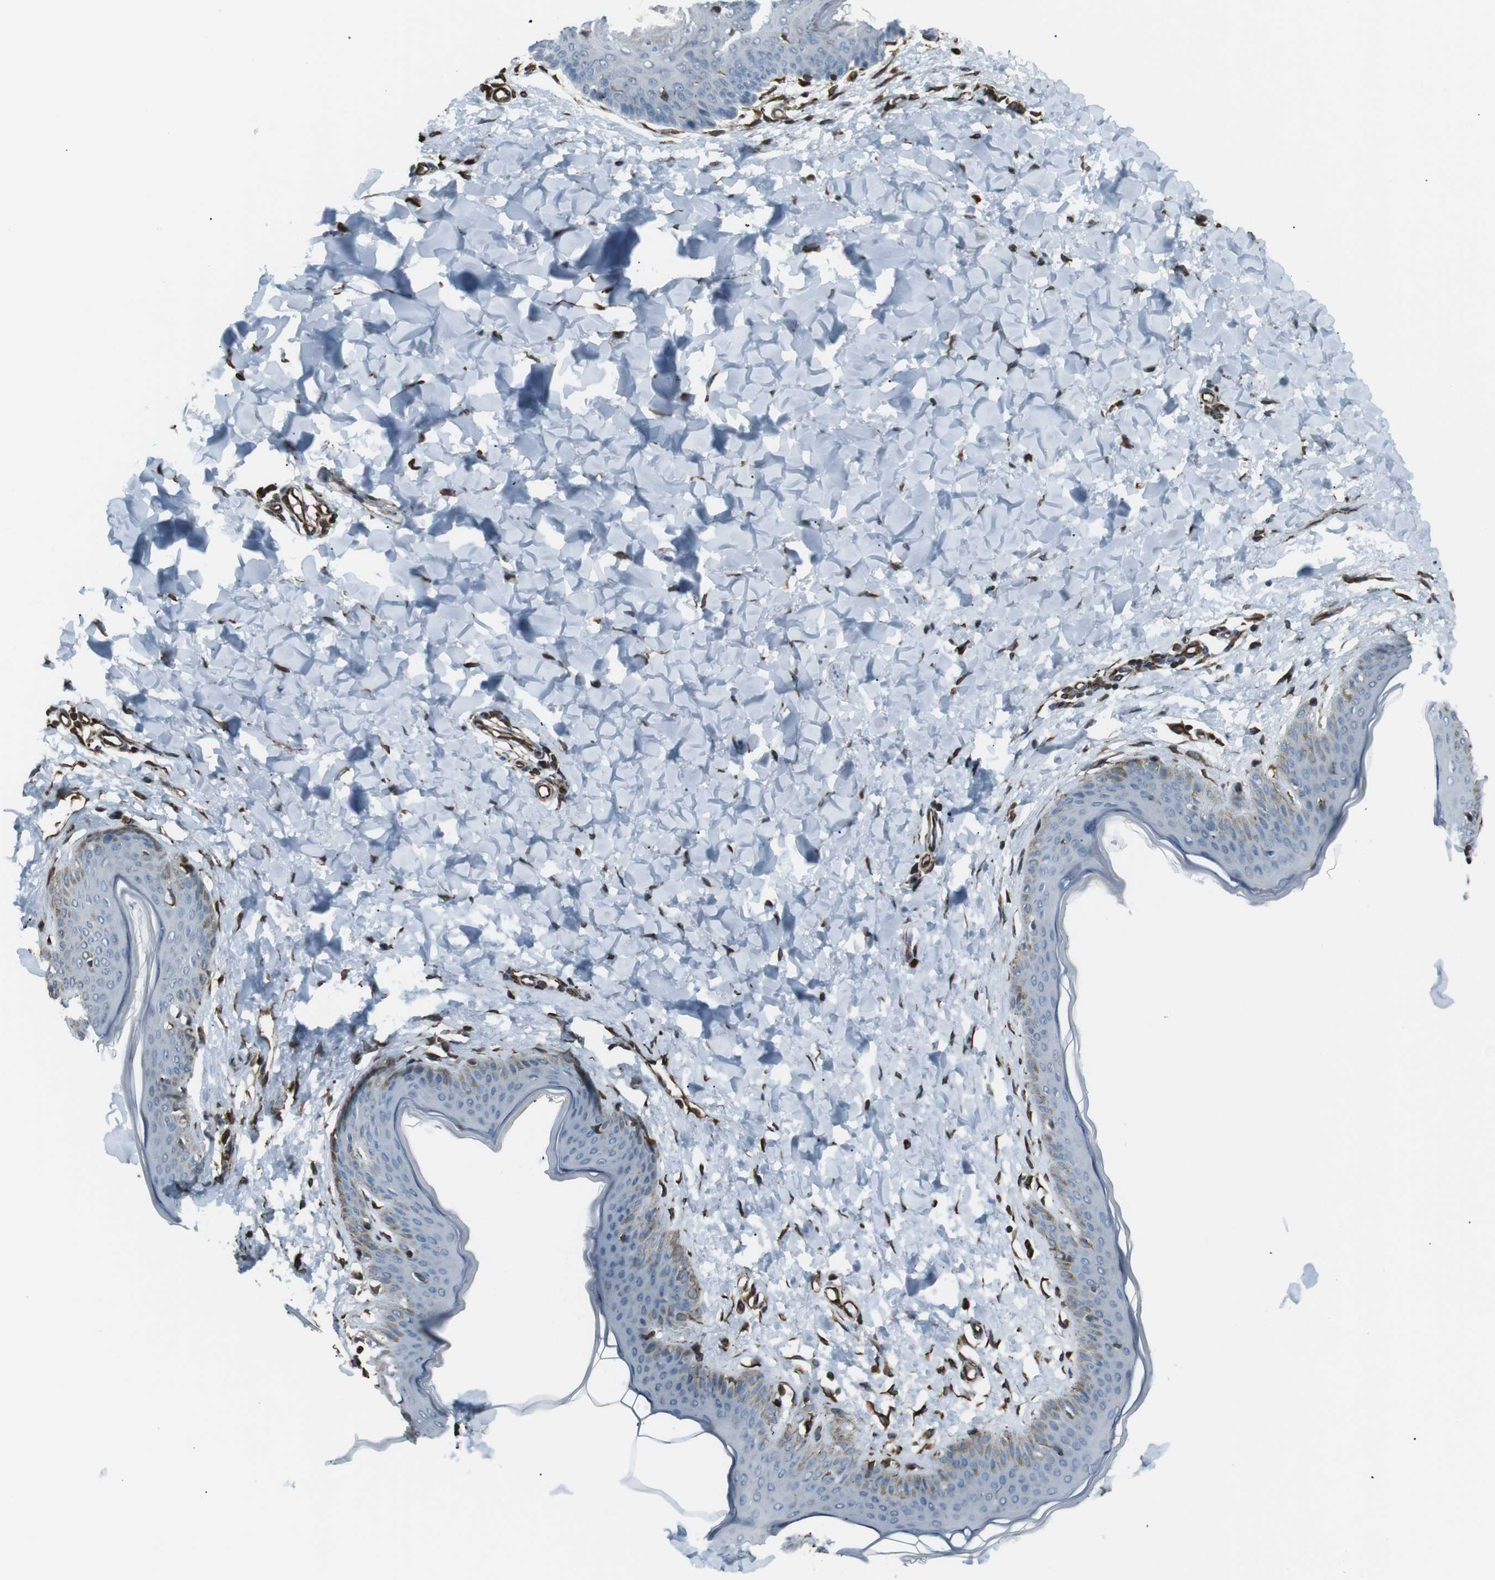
{"staining": {"intensity": "strong", "quantity": ">75%", "location": "cytoplasmic/membranous"}, "tissue": "skin", "cell_type": "Fibroblasts", "image_type": "normal", "snomed": [{"axis": "morphology", "description": "Normal tissue, NOS"}, {"axis": "topography", "description": "Skin"}], "caption": "High-magnification brightfield microscopy of normal skin stained with DAB (brown) and counterstained with hematoxylin (blue). fibroblasts exhibit strong cytoplasmic/membranous positivity is present in approximately>75% of cells.", "gene": "TMEM141", "patient": {"sex": "female", "age": 17}}